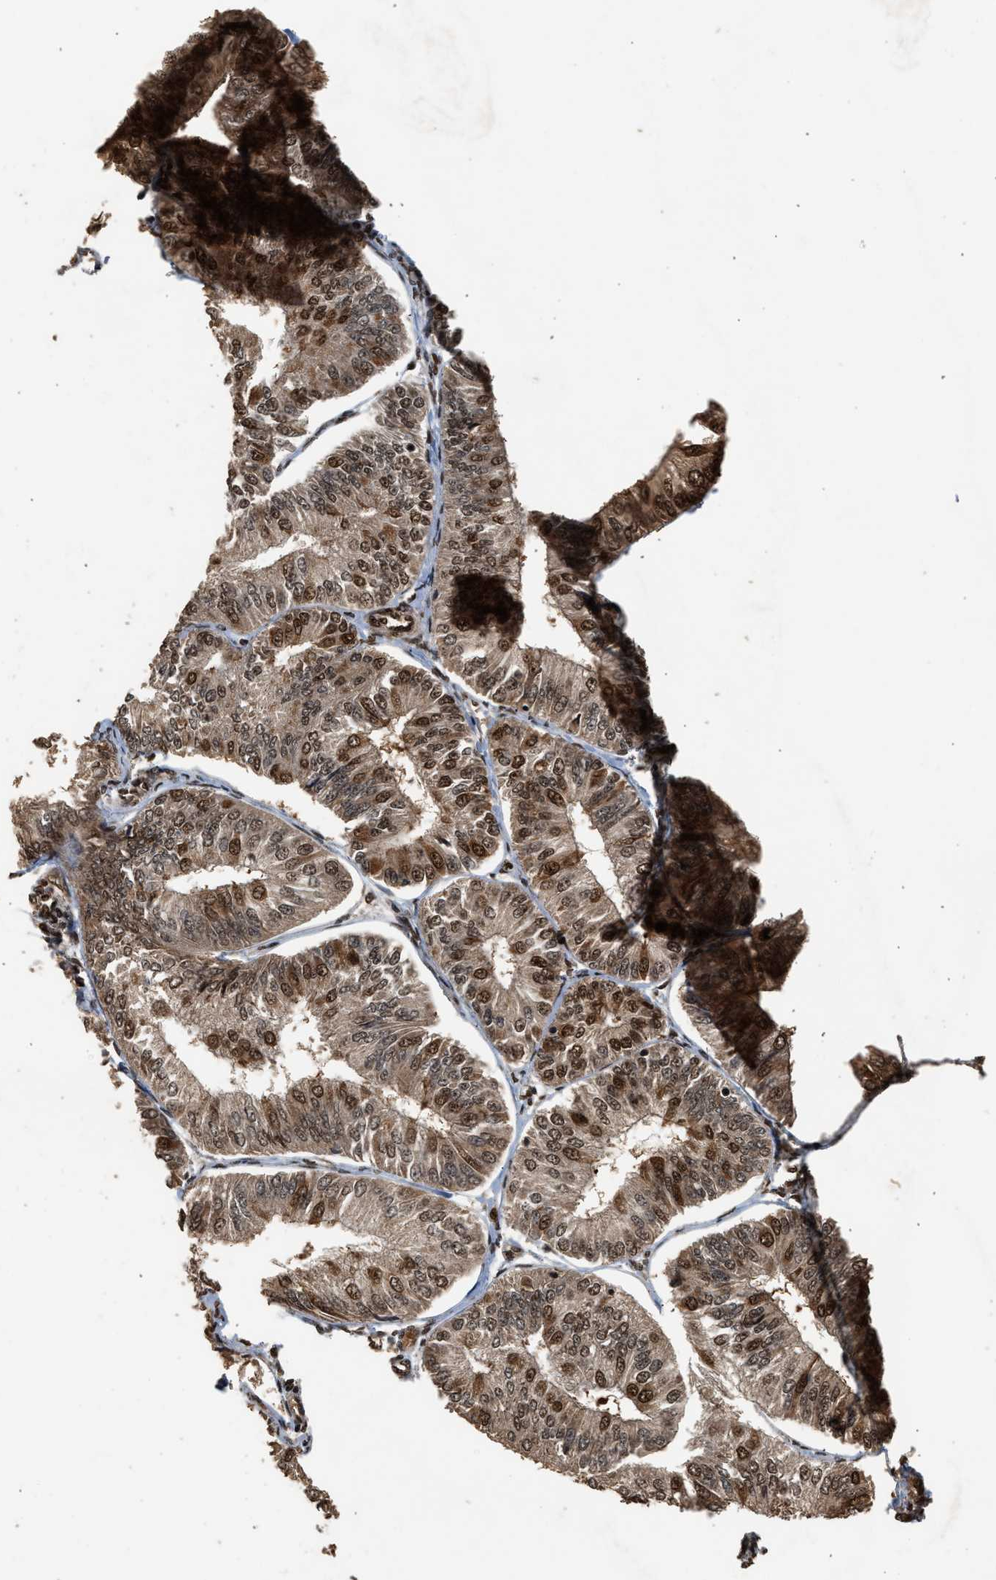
{"staining": {"intensity": "moderate", "quantity": ">75%", "location": "nuclear"}, "tissue": "endometrial cancer", "cell_type": "Tumor cells", "image_type": "cancer", "snomed": [{"axis": "morphology", "description": "Adenocarcinoma, NOS"}, {"axis": "topography", "description": "Endometrium"}], "caption": "High-power microscopy captured an immunohistochemistry image of adenocarcinoma (endometrial), revealing moderate nuclear expression in about >75% of tumor cells.", "gene": "PPP4R3B", "patient": {"sex": "female", "age": 58}}